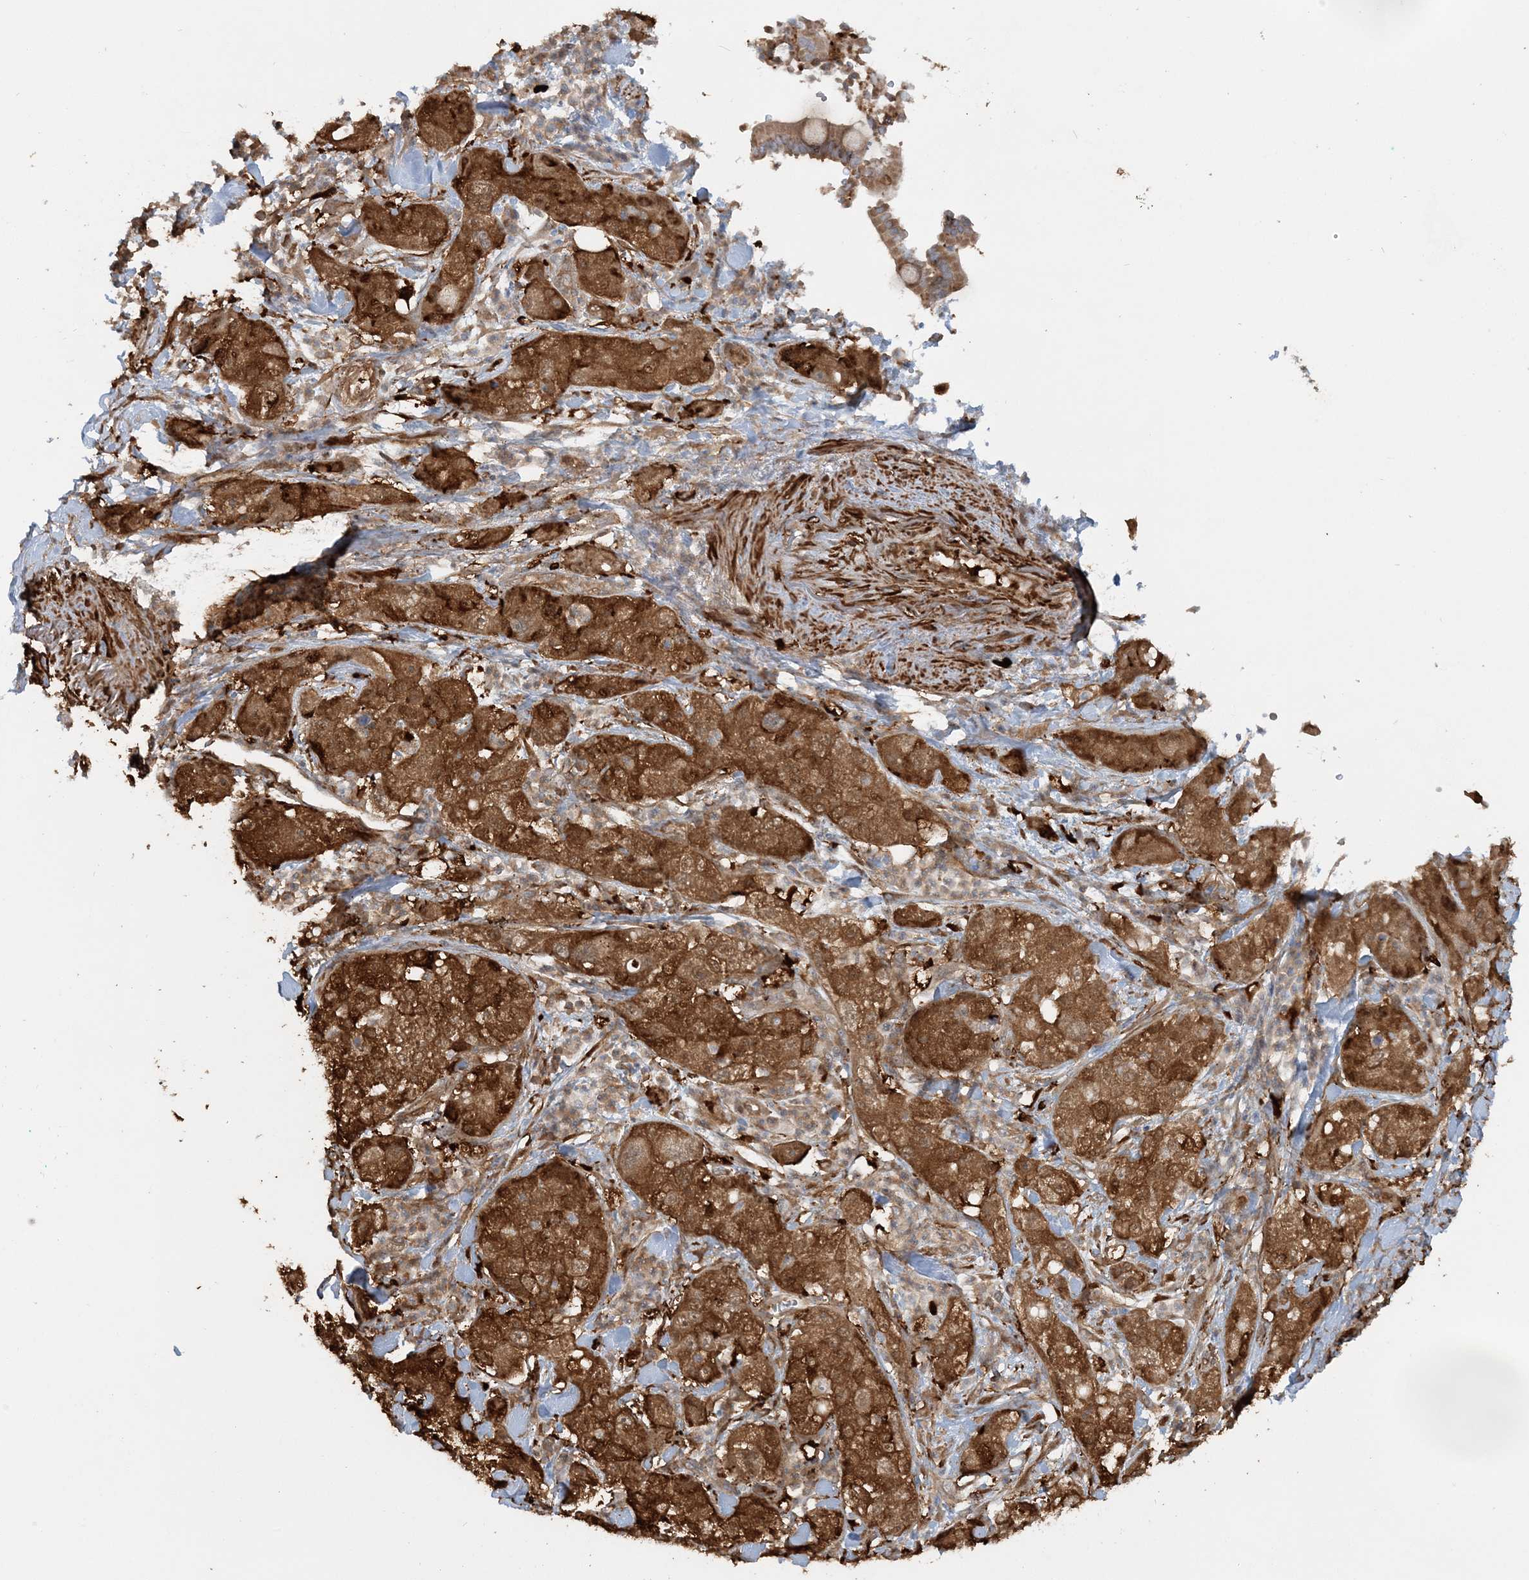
{"staining": {"intensity": "strong", "quantity": ">75%", "location": "cytoplasmic/membranous"}, "tissue": "pancreatic cancer", "cell_type": "Tumor cells", "image_type": "cancer", "snomed": [{"axis": "morphology", "description": "Adenocarcinoma, NOS"}, {"axis": "topography", "description": "Pancreas"}], "caption": "Immunohistochemical staining of pancreatic cancer (adenocarcinoma) displays high levels of strong cytoplasmic/membranous staining in about >75% of tumor cells.", "gene": "DSTN", "patient": {"sex": "female", "age": 78}}